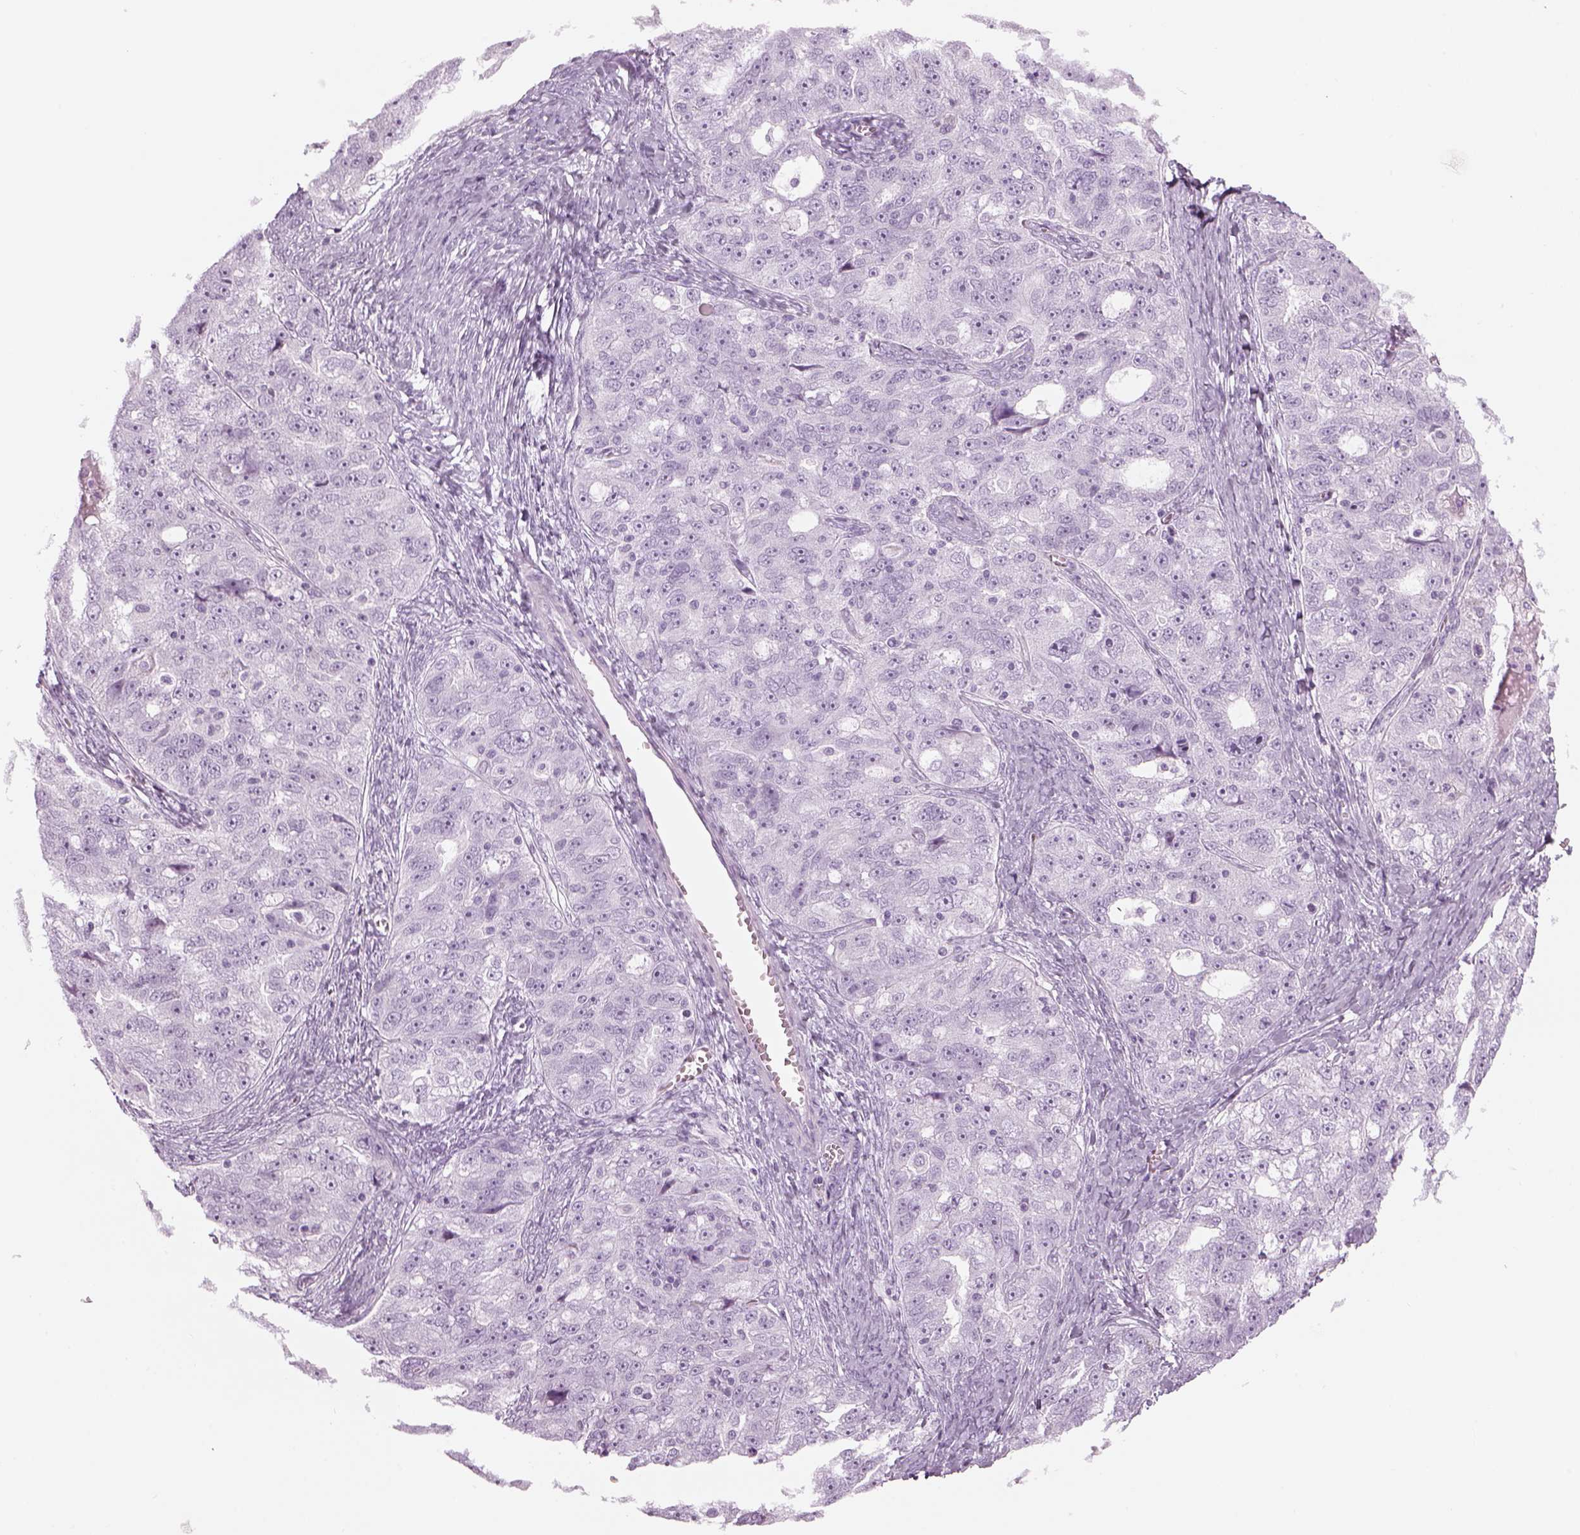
{"staining": {"intensity": "negative", "quantity": "none", "location": "none"}, "tissue": "ovarian cancer", "cell_type": "Tumor cells", "image_type": "cancer", "snomed": [{"axis": "morphology", "description": "Cystadenocarcinoma, serous, NOS"}, {"axis": "topography", "description": "Ovary"}], "caption": "DAB (3,3'-diaminobenzidine) immunohistochemical staining of ovarian serous cystadenocarcinoma demonstrates no significant expression in tumor cells.", "gene": "PABPC1L2B", "patient": {"sex": "female", "age": 51}}